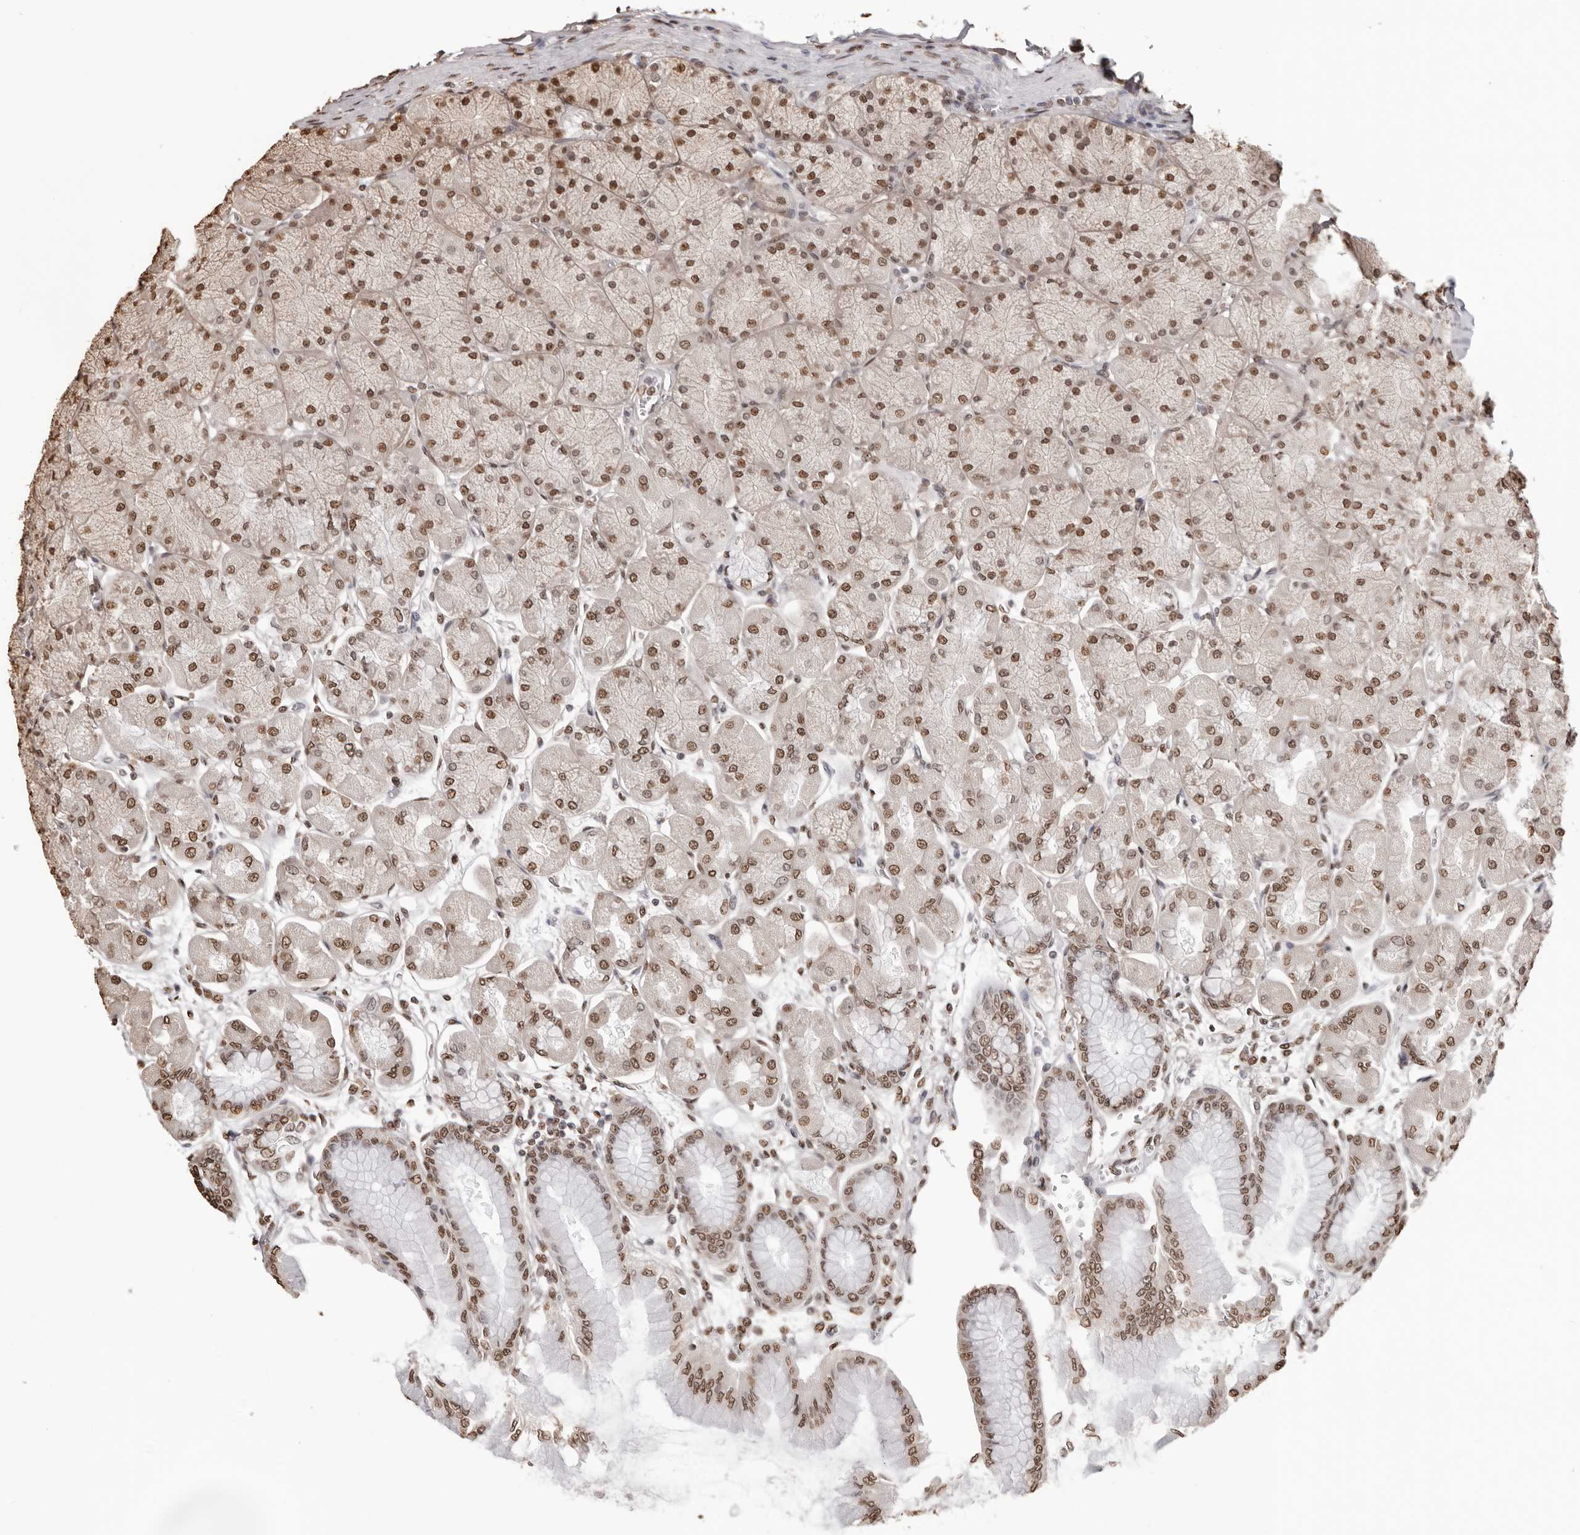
{"staining": {"intensity": "moderate", "quantity": ">75%", "location": "nuclear"}, "tissue": "stomach", "cell_type": "Glandular cells", "image_type": "normal", "snomed": [{"axis": "morphology", "description": "Normal tissue, NOS"}, {"axis": "topography", "description": "Stomach, upper"}], "caption": "Human stomach stained for a protein (brown) demonstrates moderate nuclear positive staining in about >75% of glandular cells.", "gene": "OLIG3", "patient": {"sex": "female", "age": 56}}